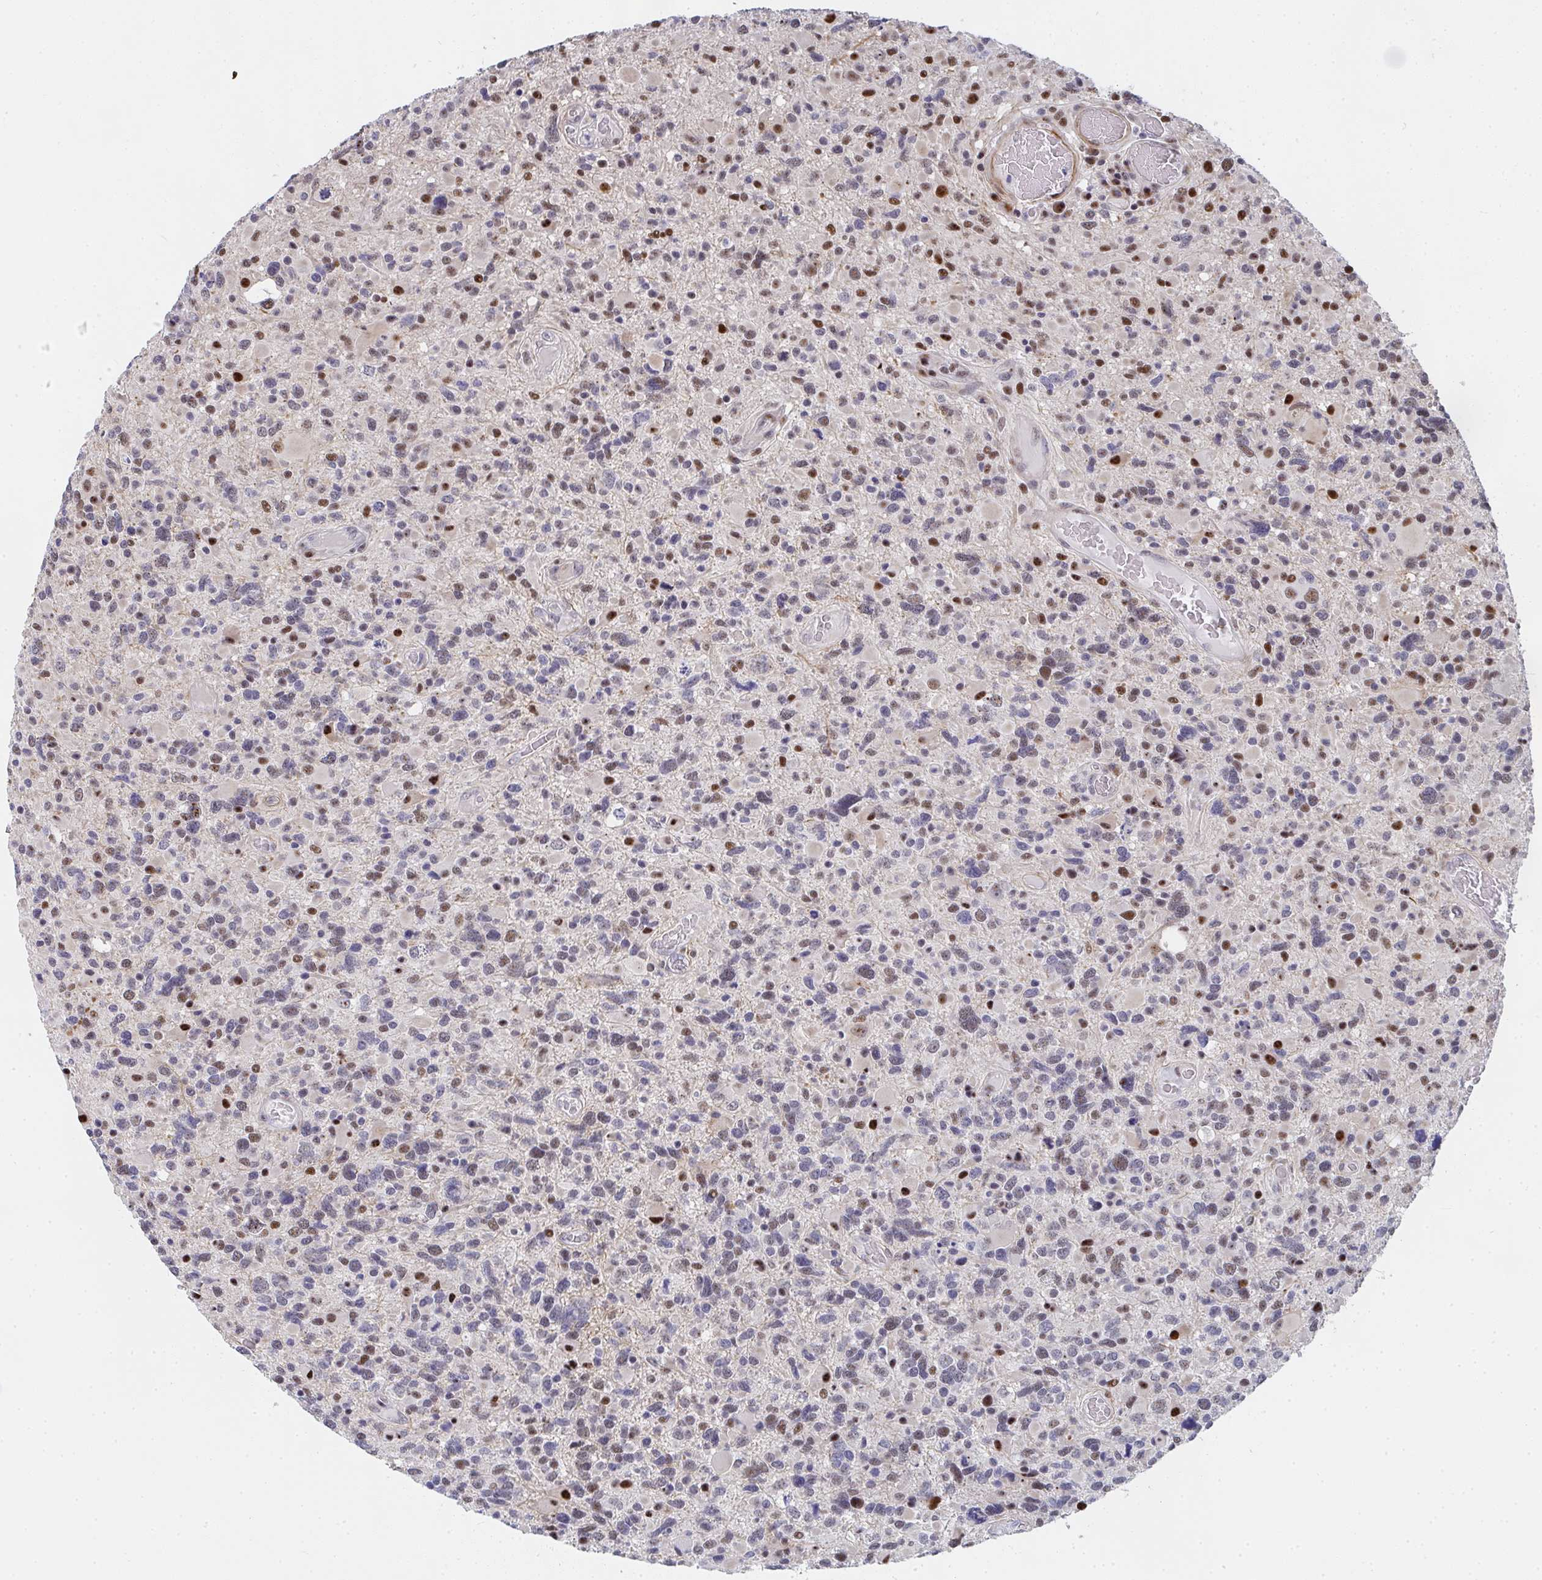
{"staining": {"intensity": "moderate", "quantity": "25%-75%", "location": "nuclear"}, "tissue": "glioma", "cell_type": "Tumor cells", "image_type": "cancer", "snomed": [{"axis": "morphology", "description": "Glioma, malignant, High grade"}, {"axis": "topography", "description": "Brain"}], "caption": "High-grade glioma (malignant) stained with DAB immunohistochemistry (IHC) reveals medium levels of moderate nuclear expression in approximately 25%-75% of tumor cells.", "gene": "ZIC3", "patient": {"sex": "female", "age": 40}}